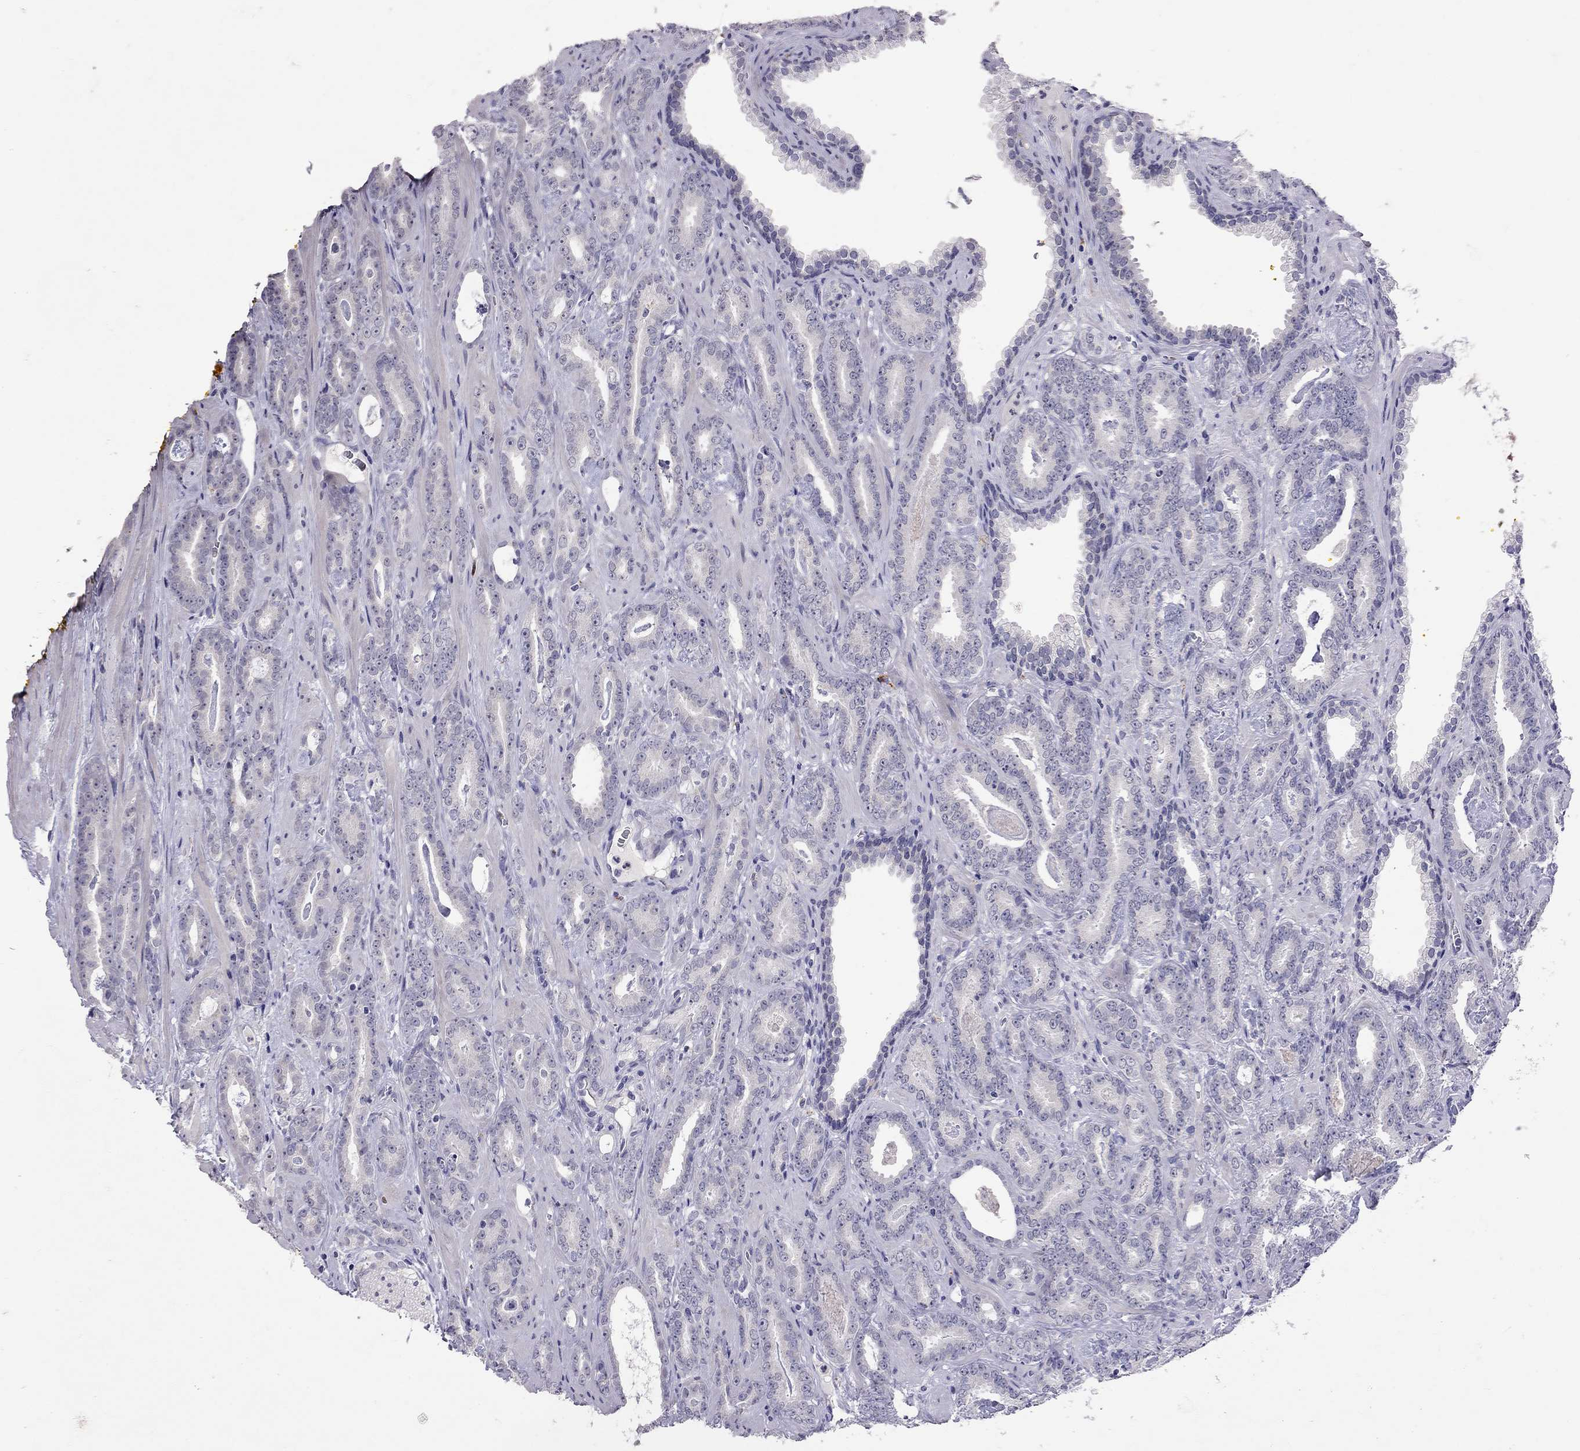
{"staining": {"intensity": "negative", "quantity": "none", "location": "none"}, "tissue": "prostate cancer", "cell_type": "Tumor cells", "image_type": "cancer", "snomed": [{"axis": "morphology", "description": "Adenocarcinoma, Medium grade"}, {"axis": "topography", "description": "Prostate and seminal vesicle, NOS"}, {"axis": "topography", "description": "Prostate"}], "caption": "There is no significant expression in tumor cells of prostate cancer.", "gene": "SLAMF1", "patient": {"sex": "male", "age": 54}}